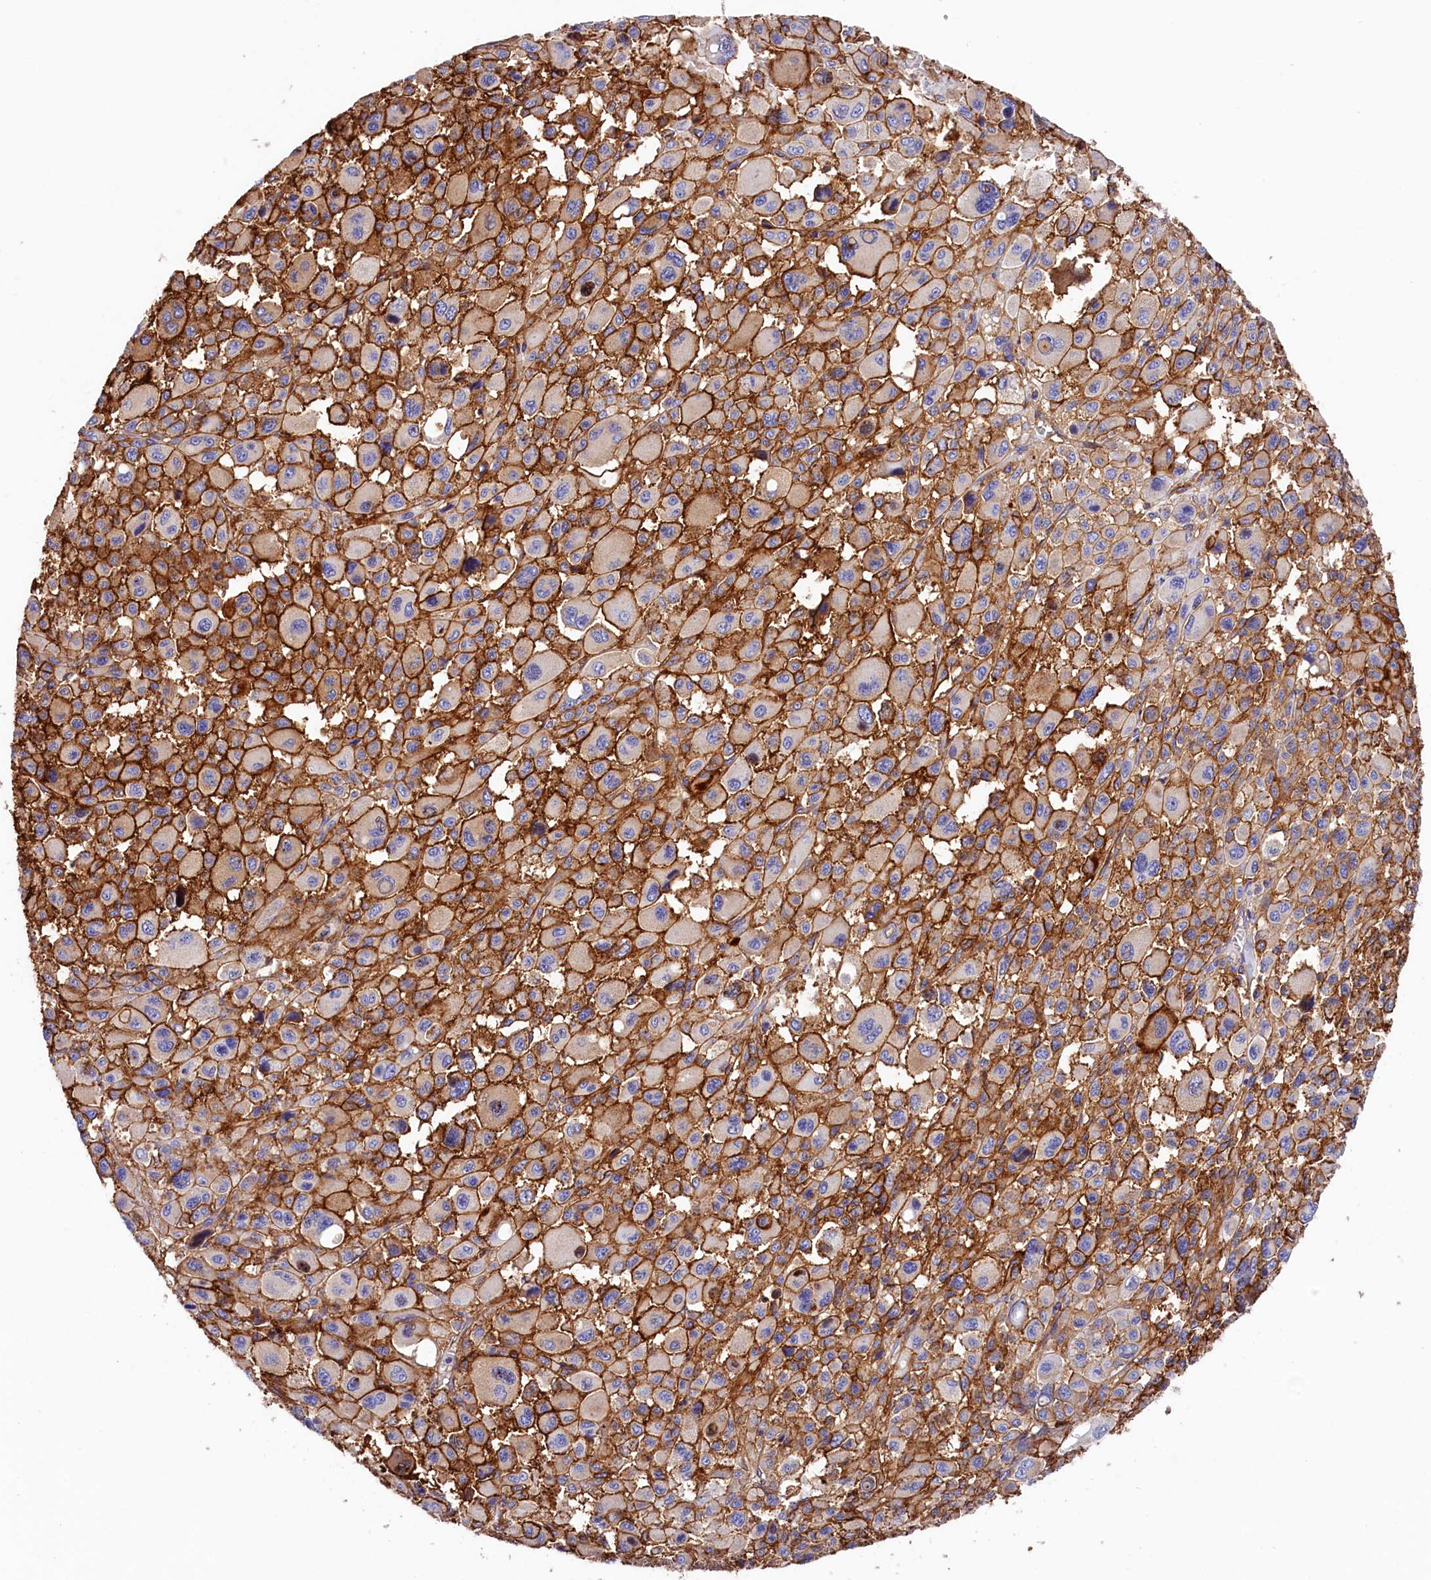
{"staining": {"intensity": "strong", "quantity": ">75%", "location": "cytoplasmic/membranous"}, "tissue": "melanoma", "cell_type": "Tumor cells", "image_type": "cancer", "snomed": [{"axis": "morphology", "description": "Malignant melanoma, Metastatic site"}, {"axis": "topography", "description": "Skin"}], "caption": "Protein expression analysis of melanoma reveals strong cytoplasmic/membranous staining in about >75% of tumor cells.", "gene": "ATP2B4", "patient": {"sex": "female", "age": 74}}